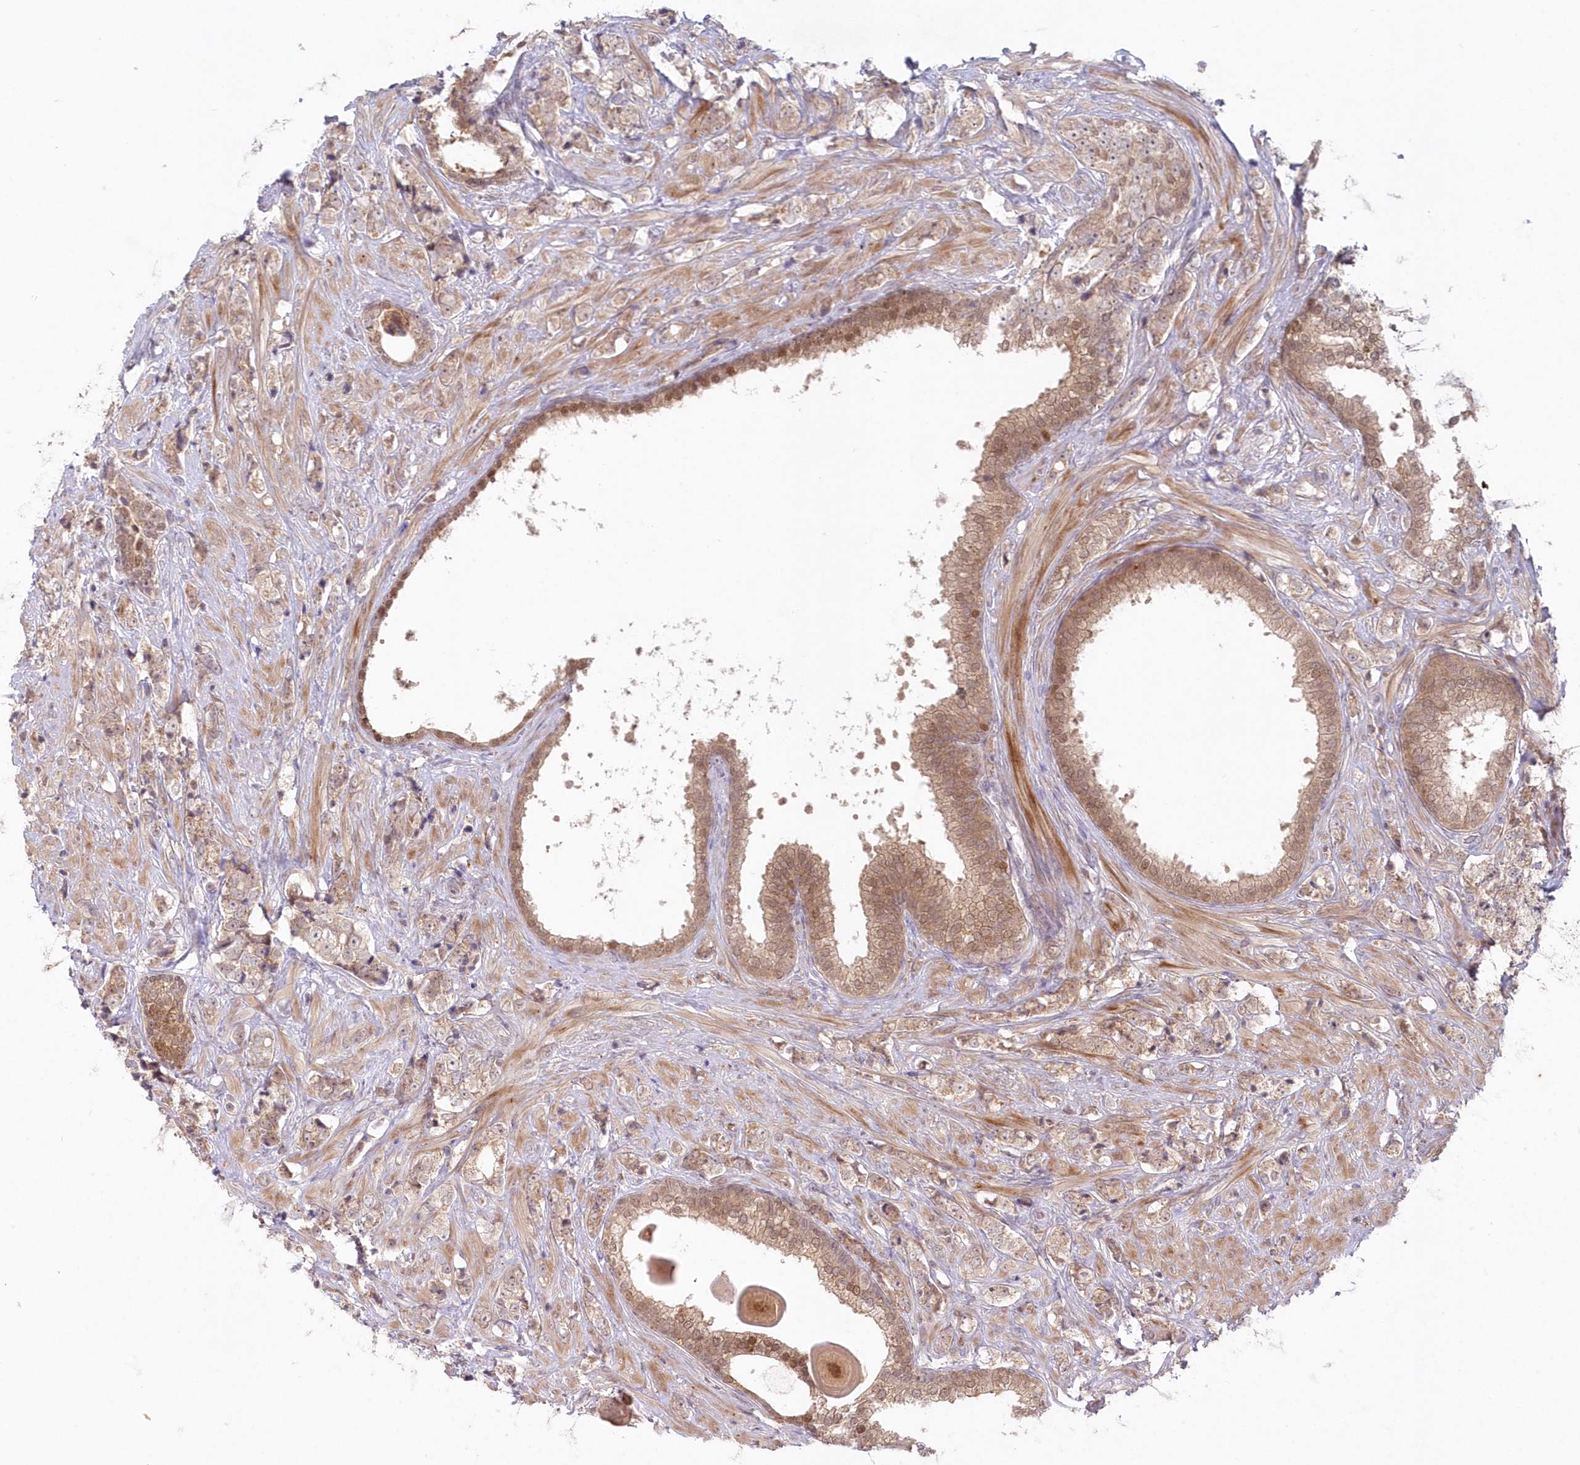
{"staining": {"intensity": "moderate", "quantity": "25%-75%", "location": "cytoplasmic/membranous,nuclear"}, "tissue": "prostate cancer", "cell_type": "Tumor cells", "image_type": "cancer", "snomed": [{"axis": "morphology", "description": "Adenocarcinoma, High grade"}, {"axis": "topography", "description": "Prostate"}], "caption": "DAB (3,3'-diaminobenzidine) immunohistochemical staining of high-grade adenocarcinoma (prostate) displays moderate cytoplasmic/membranous and nuclear protein staining in approximately 25%-75% of tumor cells.", "gene": "ASCC1", "patient": {"sex": "male", "age": 69}}